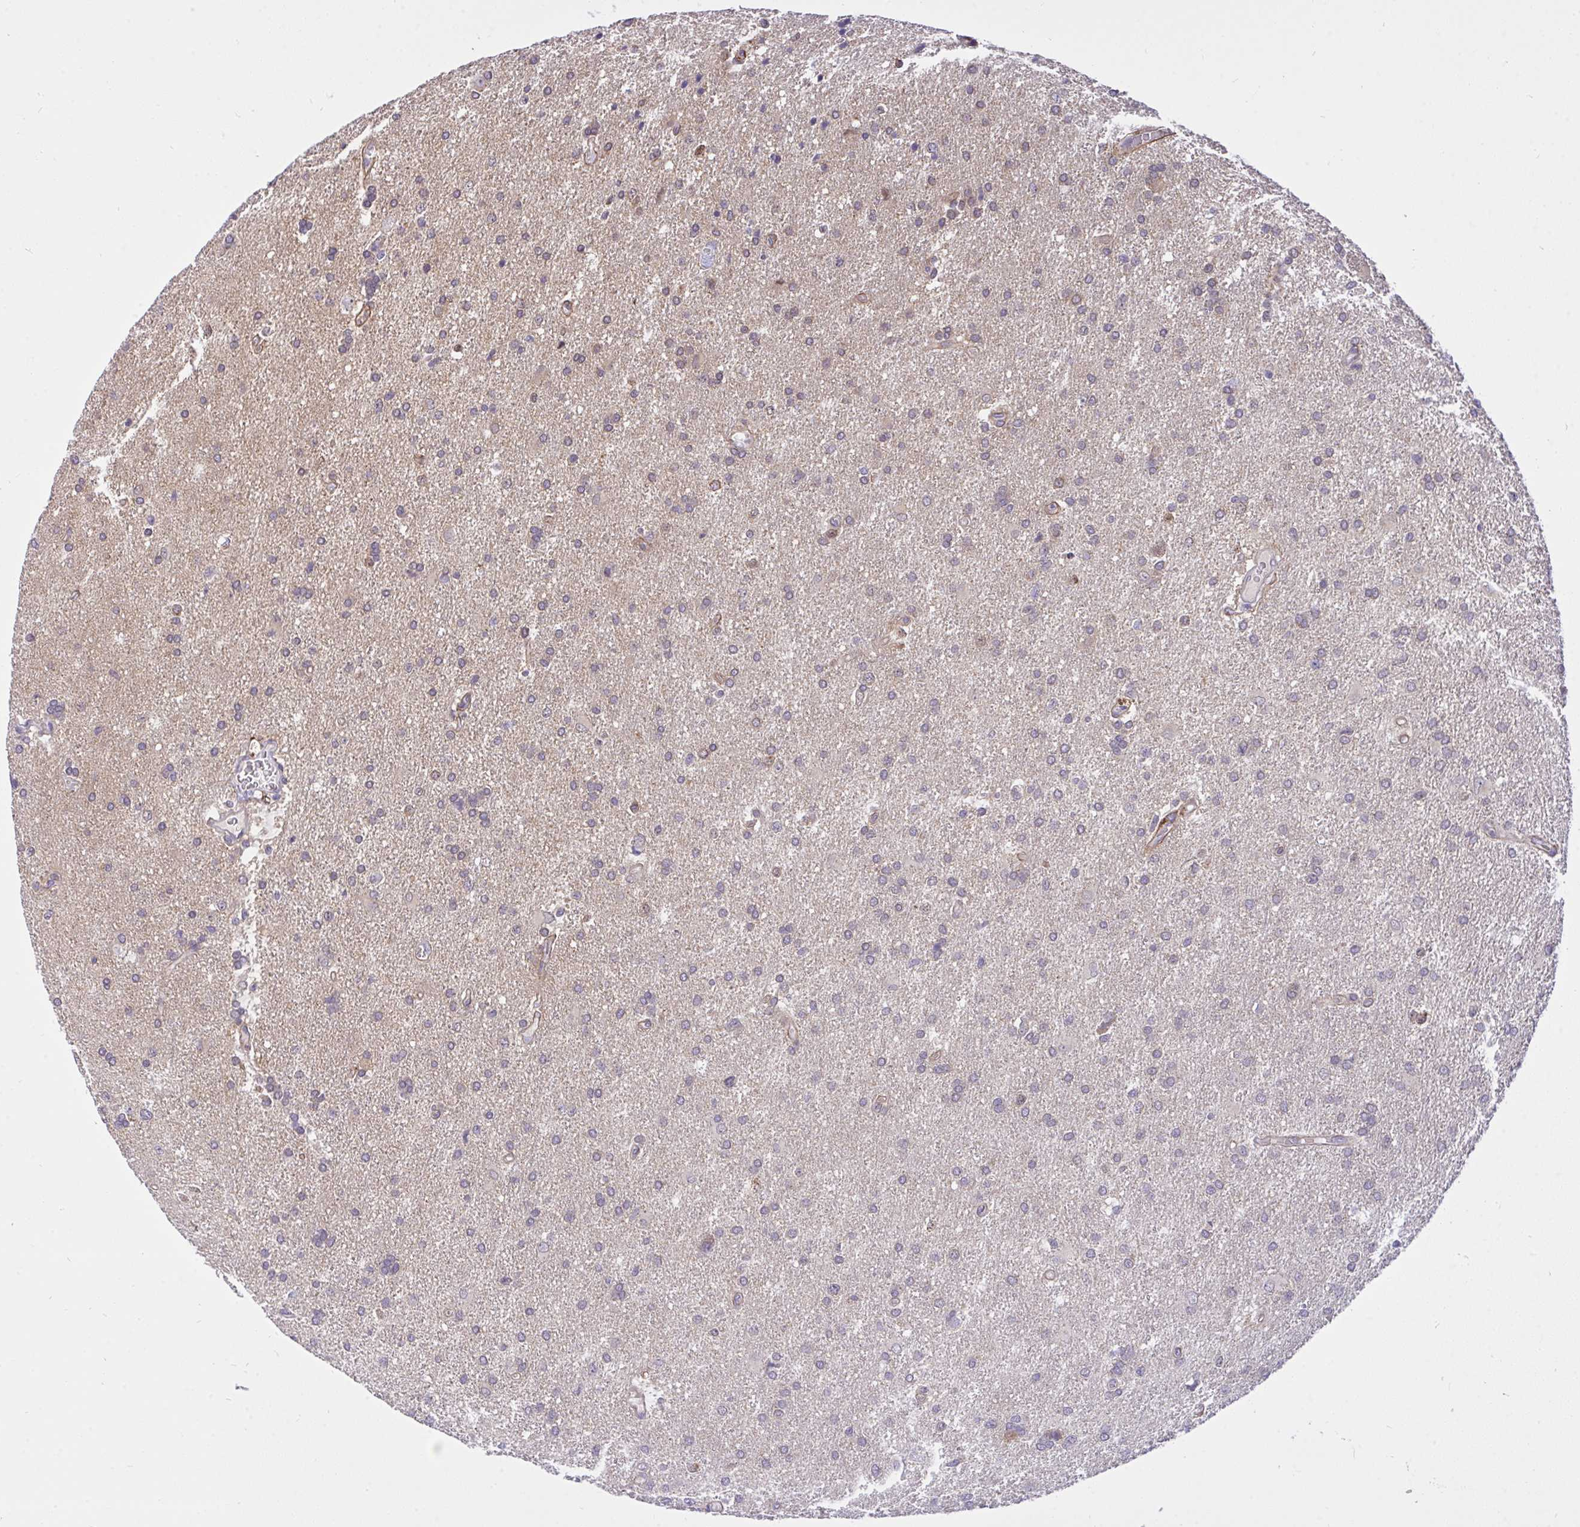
{"staining": {"intensity": "weak", "quantity": "<25%", "location": "cytoplasmic/membranous"}, "tissue": "glioma", "cell_type": "Tumor cells", "image_type": "cancer", "snomed": [{"axis": "morphology", "description": "Glioma, malignant, High grade"}, {"axis": "topography", "description": "Brain"}], "caption": "A micrograph of glioma stained for a protein exhibits no brown staining in tumor cells.", "gene": "TLN2", "patient": {"sex": "male", "age": 68}}